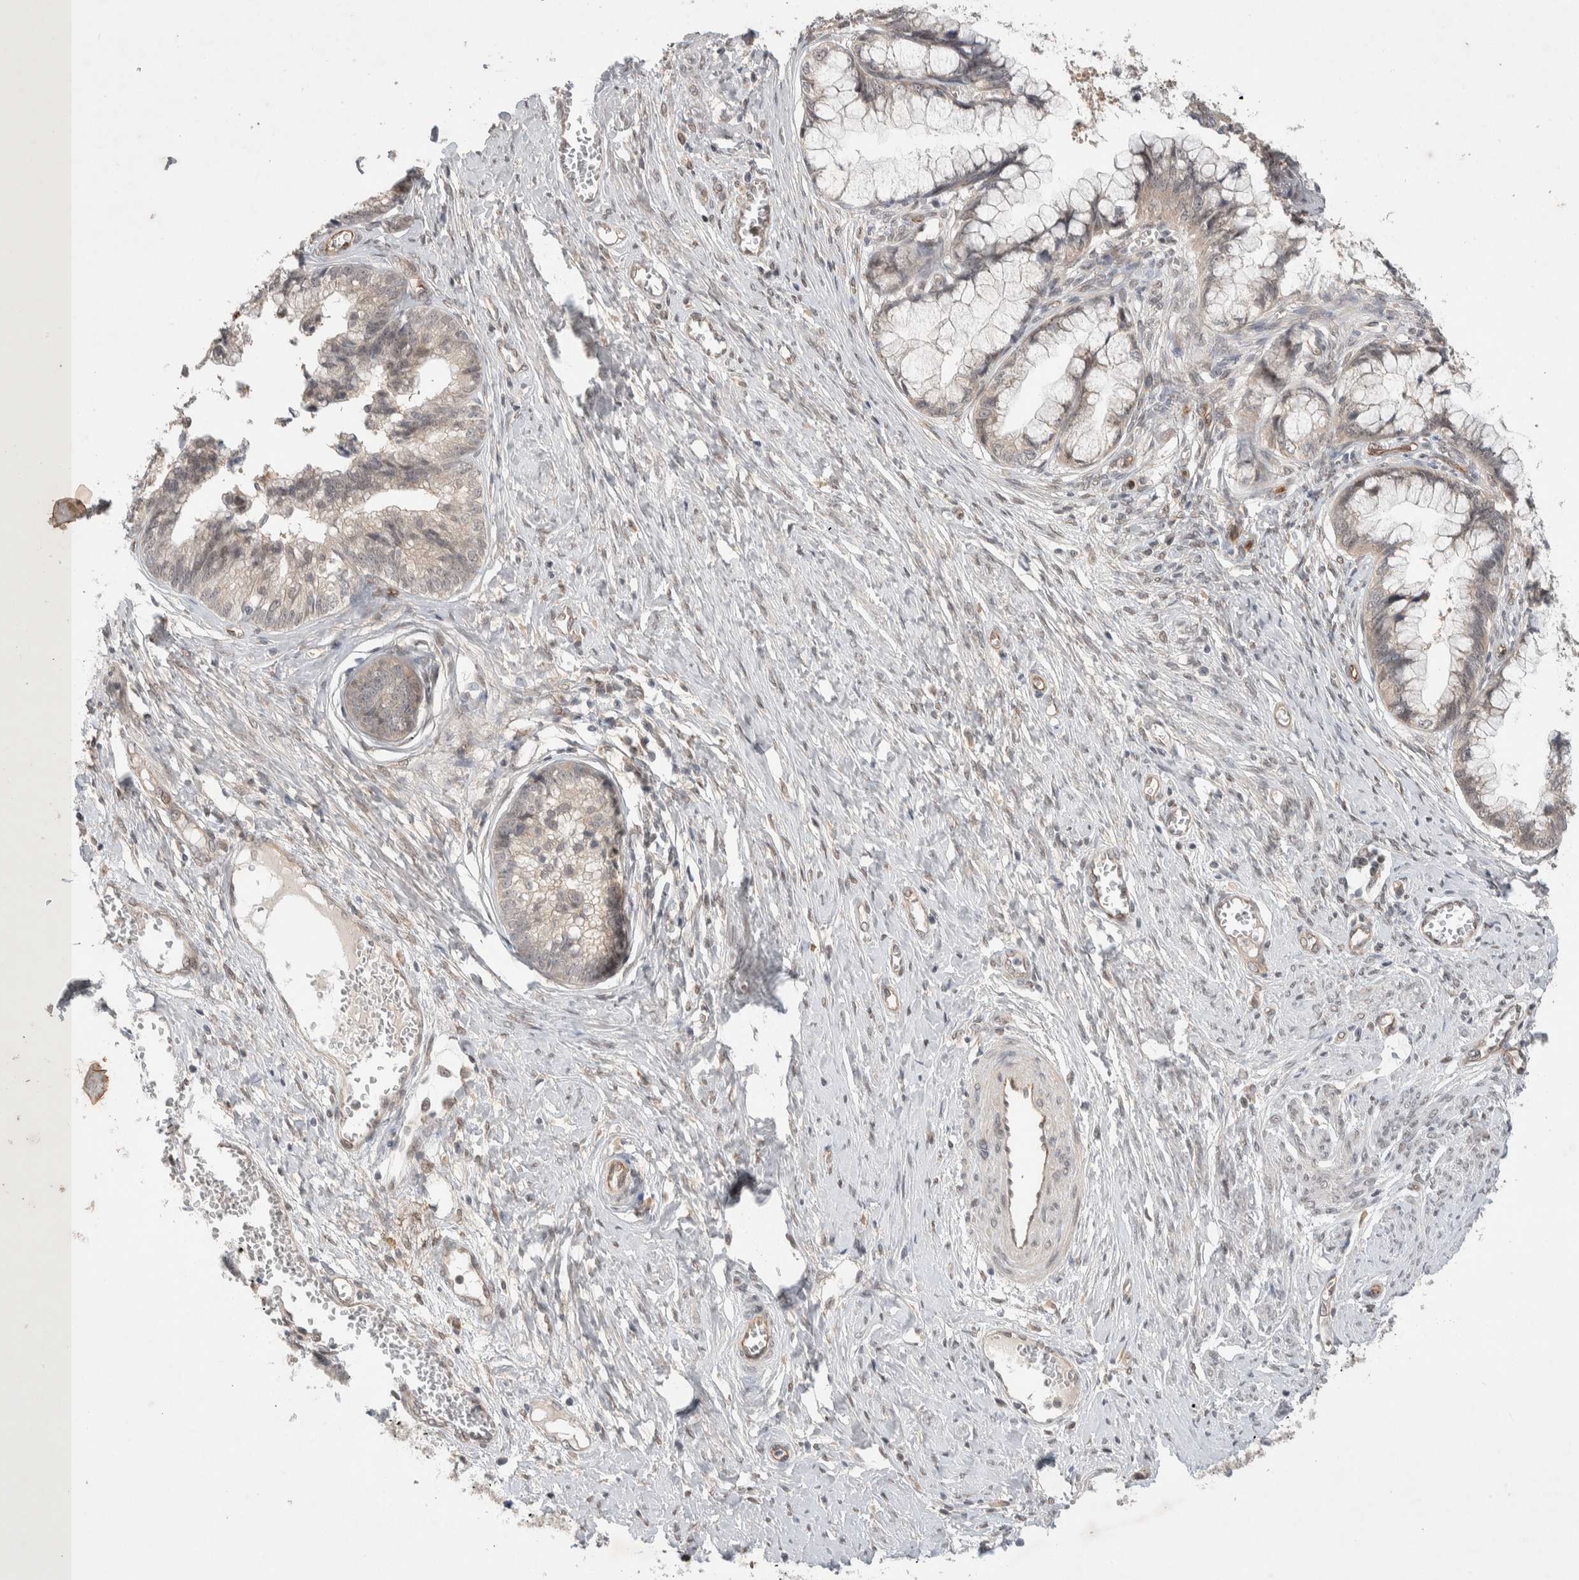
{"staining": {"intensity": "weak", "quantity": "25%-75%", "location": "cytoplasmic/membranous"}, "tissue": "cervical cancer", "cell_type": "Tumor cells", "image_type": "cancer", "snomed": [{"axis": "morphology", "description": "Adenocarcinoma, NOS"}, {"axis": "topography", "description": "Cervix"}], "caption": "IHC histopathology image of neoplastic tissue: cervical cancer (adenocarcinoma) stained using IHC shows low levels of weak protein expression localized specifically in the cytoplasmic/membranous of tumor cells, appearing as a cytoplasmic/membranous brown color.", "gene": "ZNF704", "patient": {"sex": "female", "age": 44}}